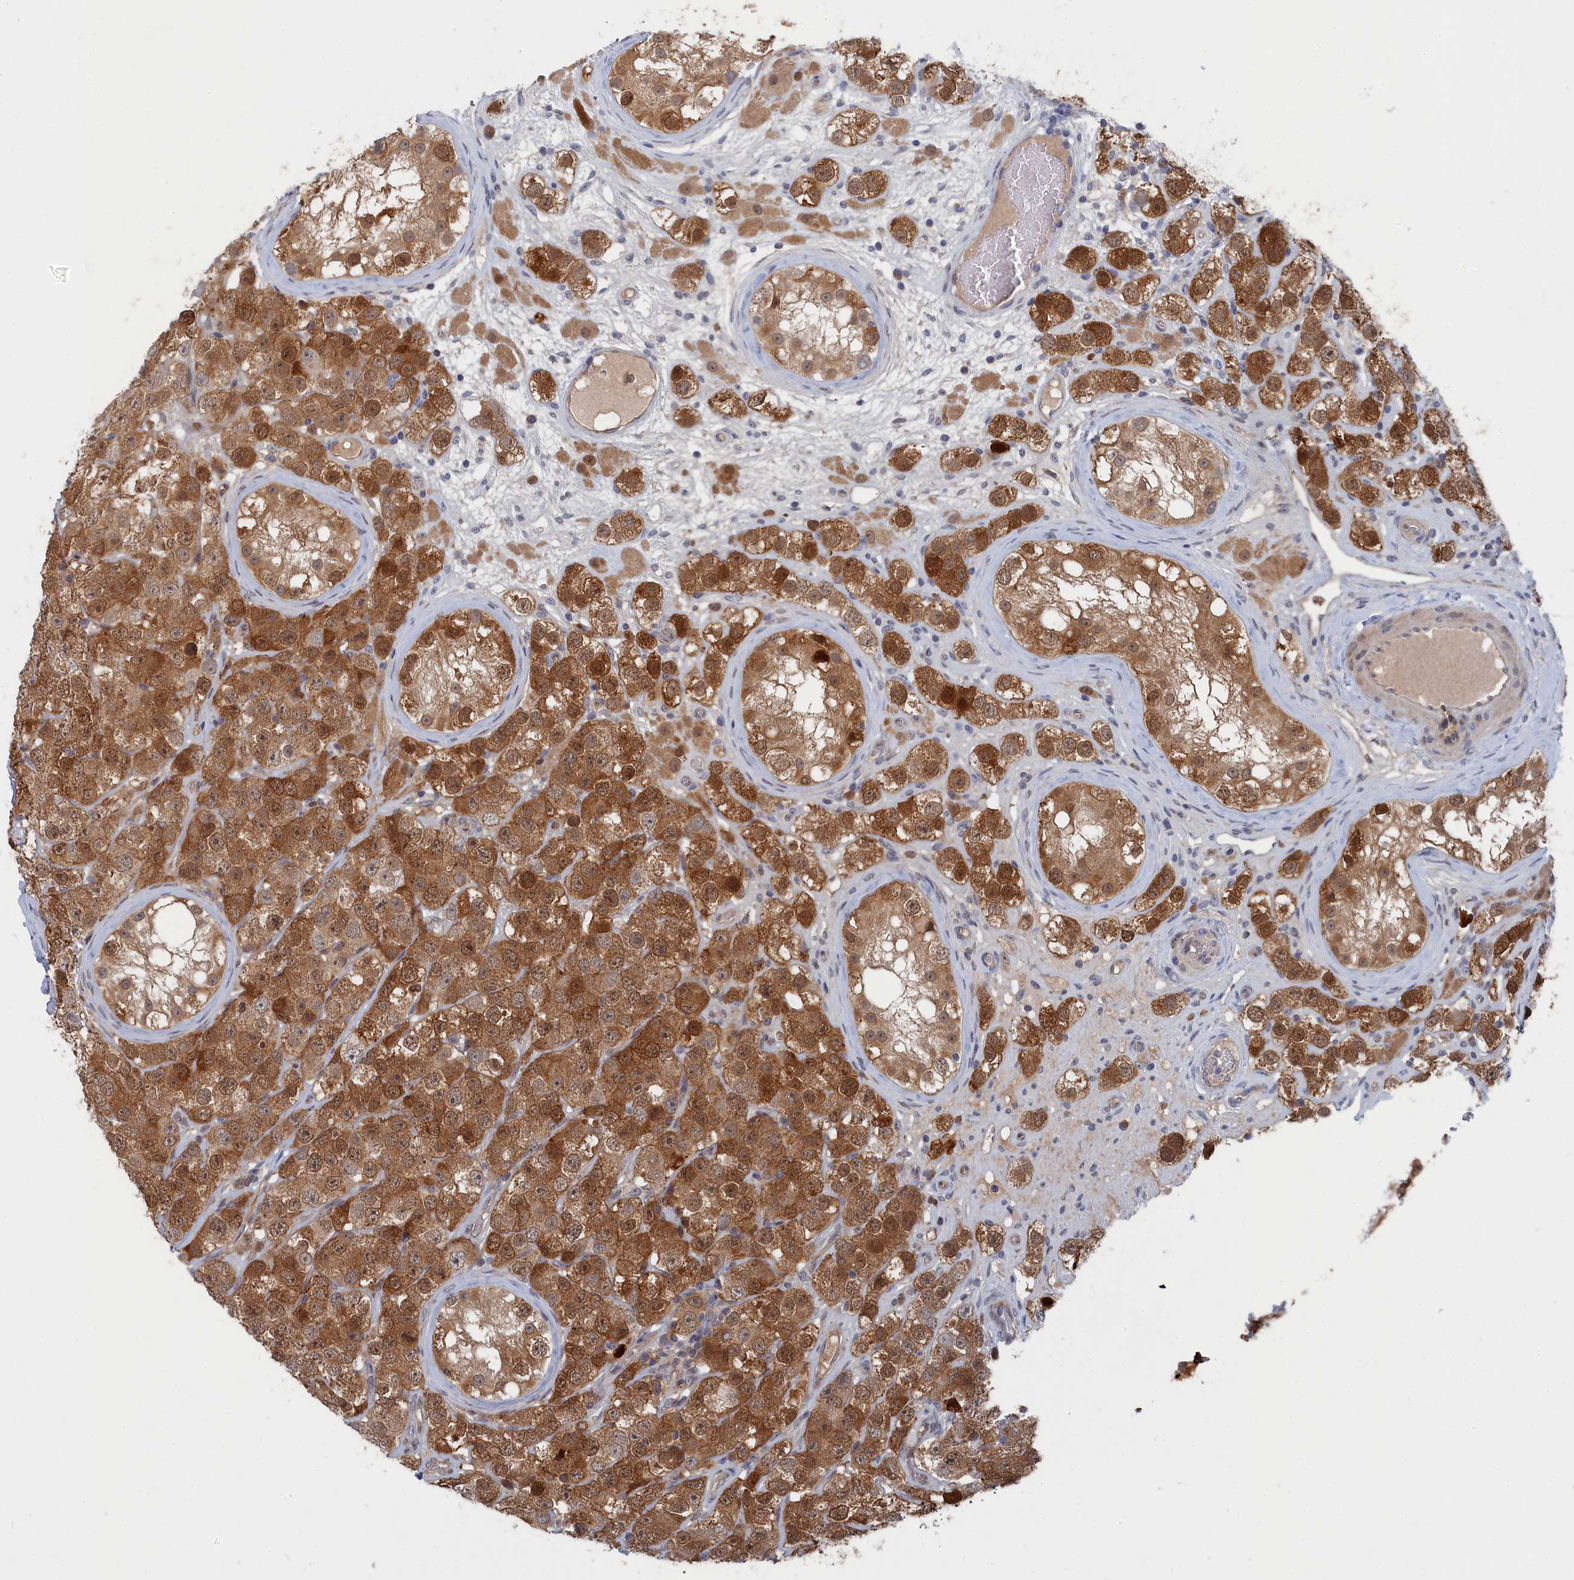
{"staining": {"intensity": "strong", "quantity": ">75%", "location": "cytoplasmic/membranous"}, "tissue": "testis cancer", "cell_type": "Tumor cells", "image_type": "cancer", "snomed": [{"axis": "morphology", "description": "Seminoma, NOS"}, {"axis": "topography", "description": "Testis"}], "caption": "Approximately >75% of tumor cells in seminoma (testis) demonstrate strong cytoplasmic/membranous protein expression as visualized by brown immunohistochemical staining.", "gene": "IRGQ", "patient": {"sex": "male", "age": 28}}